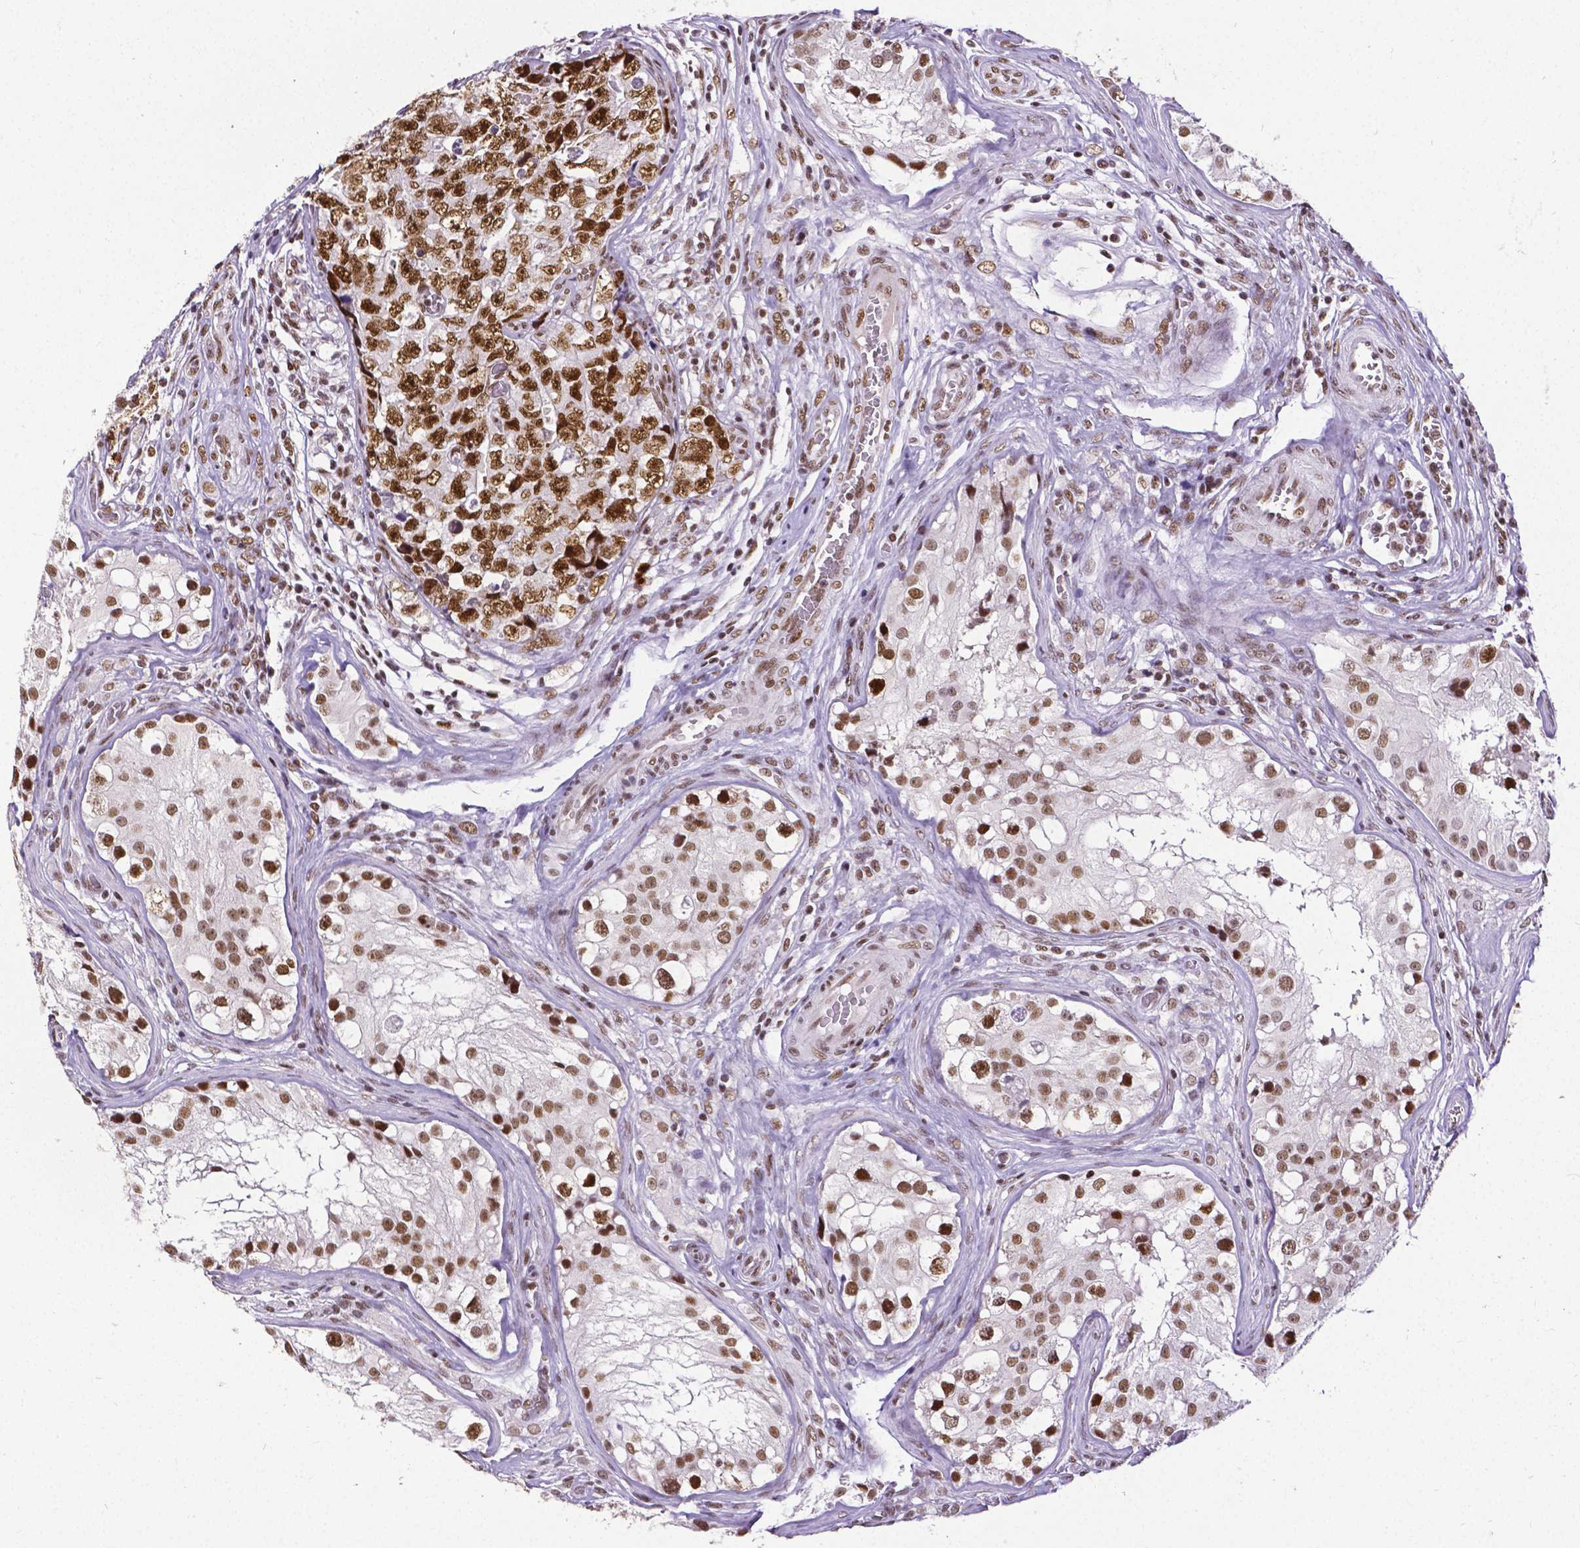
{"staining": {"intensity": "strong", "quantity": ">75%", "location": "nuclear"}, "tissue": "testis cancer", "cell_type": "Tumor cells", "image_type": "cancer", "snomed": [{"axis": "morphology", "description": "Carcinoma, Embryonal, NOS"}, {"axis": "topography", "description": "Testis"}], "caption": "Testis embryonal carcinoma tissue displays strong nuclear expression in about >75% of tumor cells, visualized by immunohistochemistry.", "gene": "REST", "patient": {"sex": "male", "age": 18}}